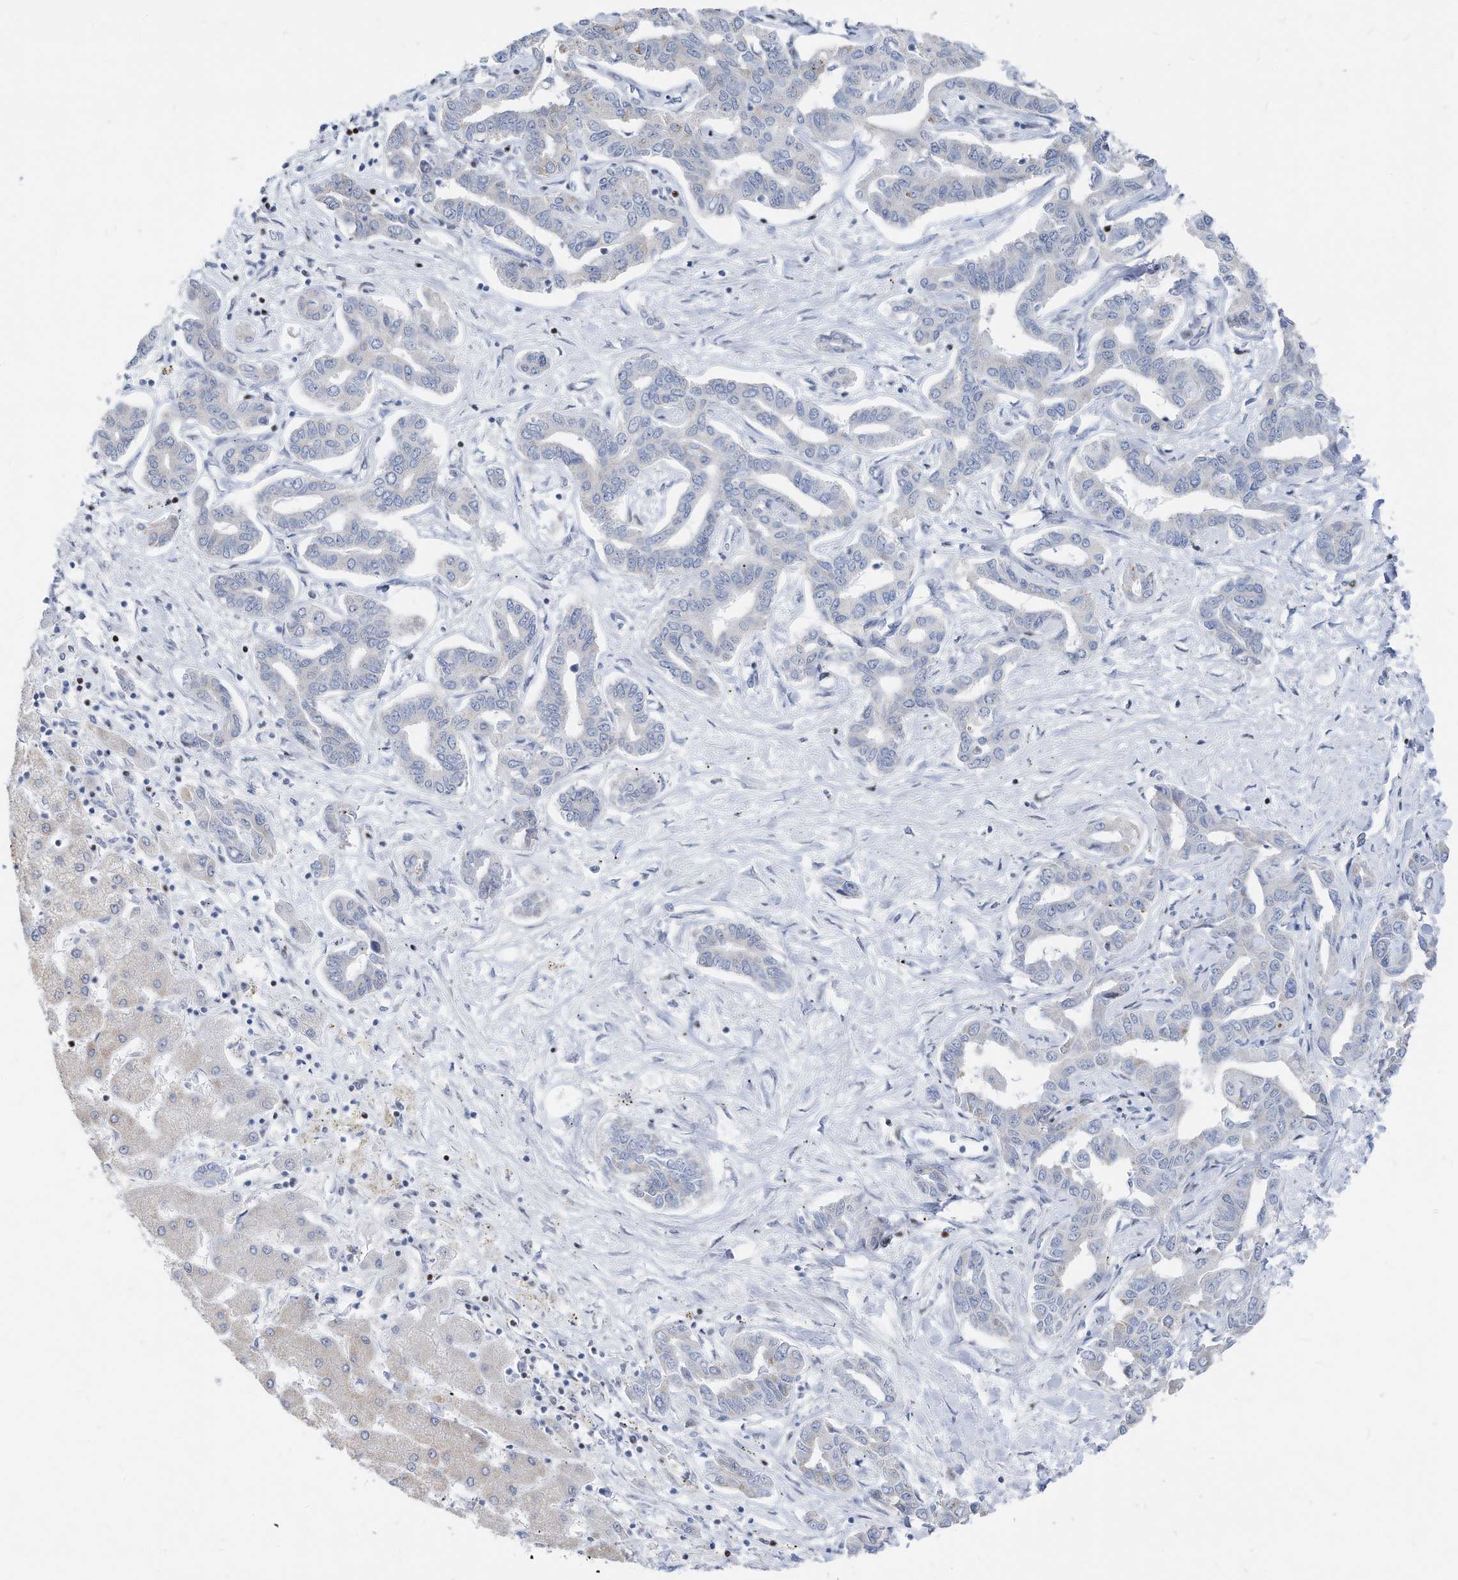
{"staining": {"intensity": "negative", "quantity": "none", "location": "none"}, "tissue": "liver cancer", "cell_type": "Tumor cells", "image_type": "cancer", "snomed": [{"axis": "morphology", "description": "Cholangiocarcinoma"}, {"axis": "topography", "description": "Liver"}], "caption": "IHC histopathology image of liver cancer stained for a protein (brown), which shows no positivity in tumor cells.", "gene": "FRS3", "patient": {"sex": "male", "age": 59}}